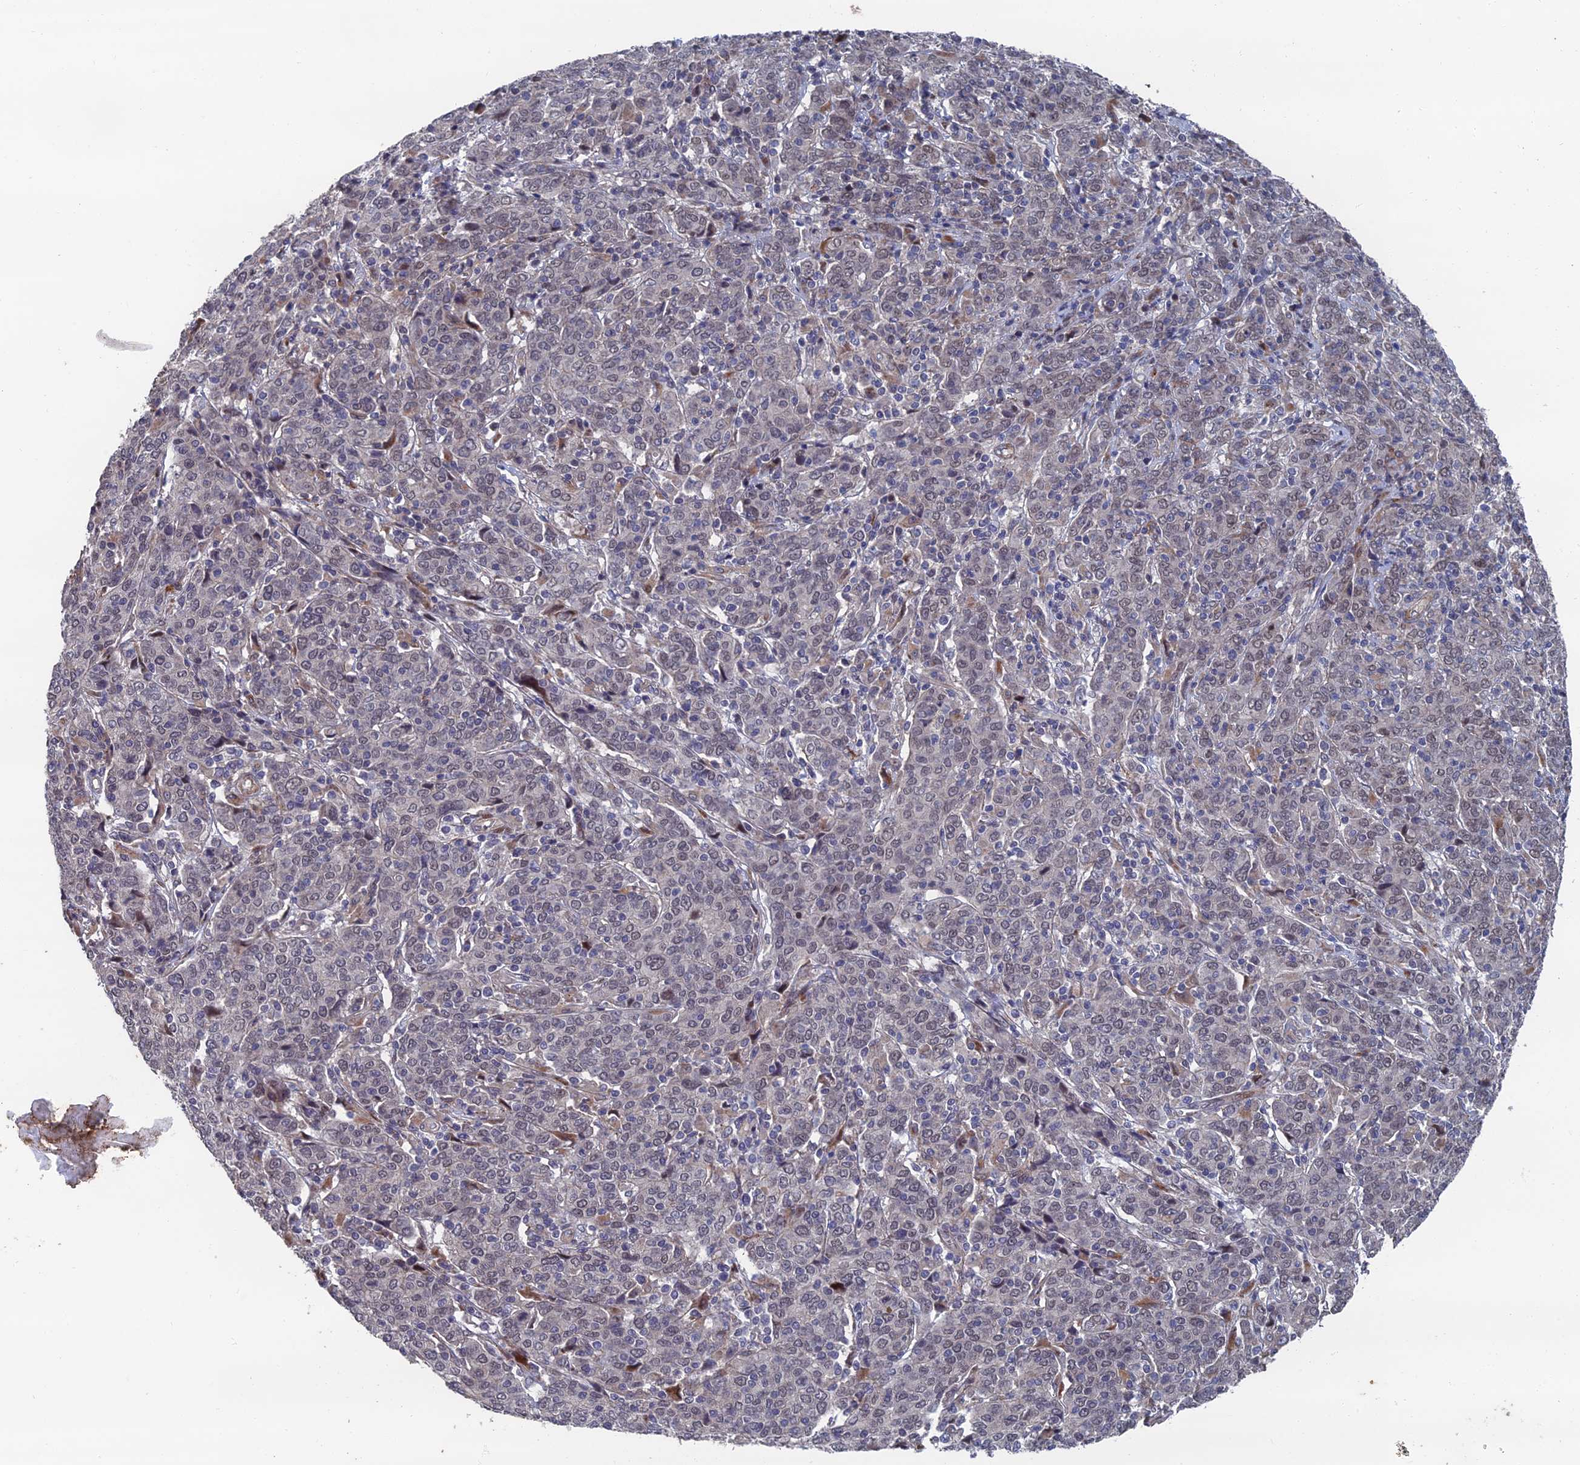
{"staining": {"intensity": "negative", "quantity": "none", "location": "none"}, "tissue": "cervical cancer", "cell_type": "Tumor cells", "image_type": "cancer", "snomed": [{"axis": "morphology", "description": "Squamous cell carcinoma, NOS"}, {"axis": "topography", "description": "Cervix"}], "caption": "Immunohistochemistry (IHC) image of neoplastic tissue: cervical cancer (squamous cell carcinoma) stained with DAB demonstrates no significant protein expression in tumor cells.", "gene": "GTF2IRD1", "patient": {"sex": "female", "age": 67}}